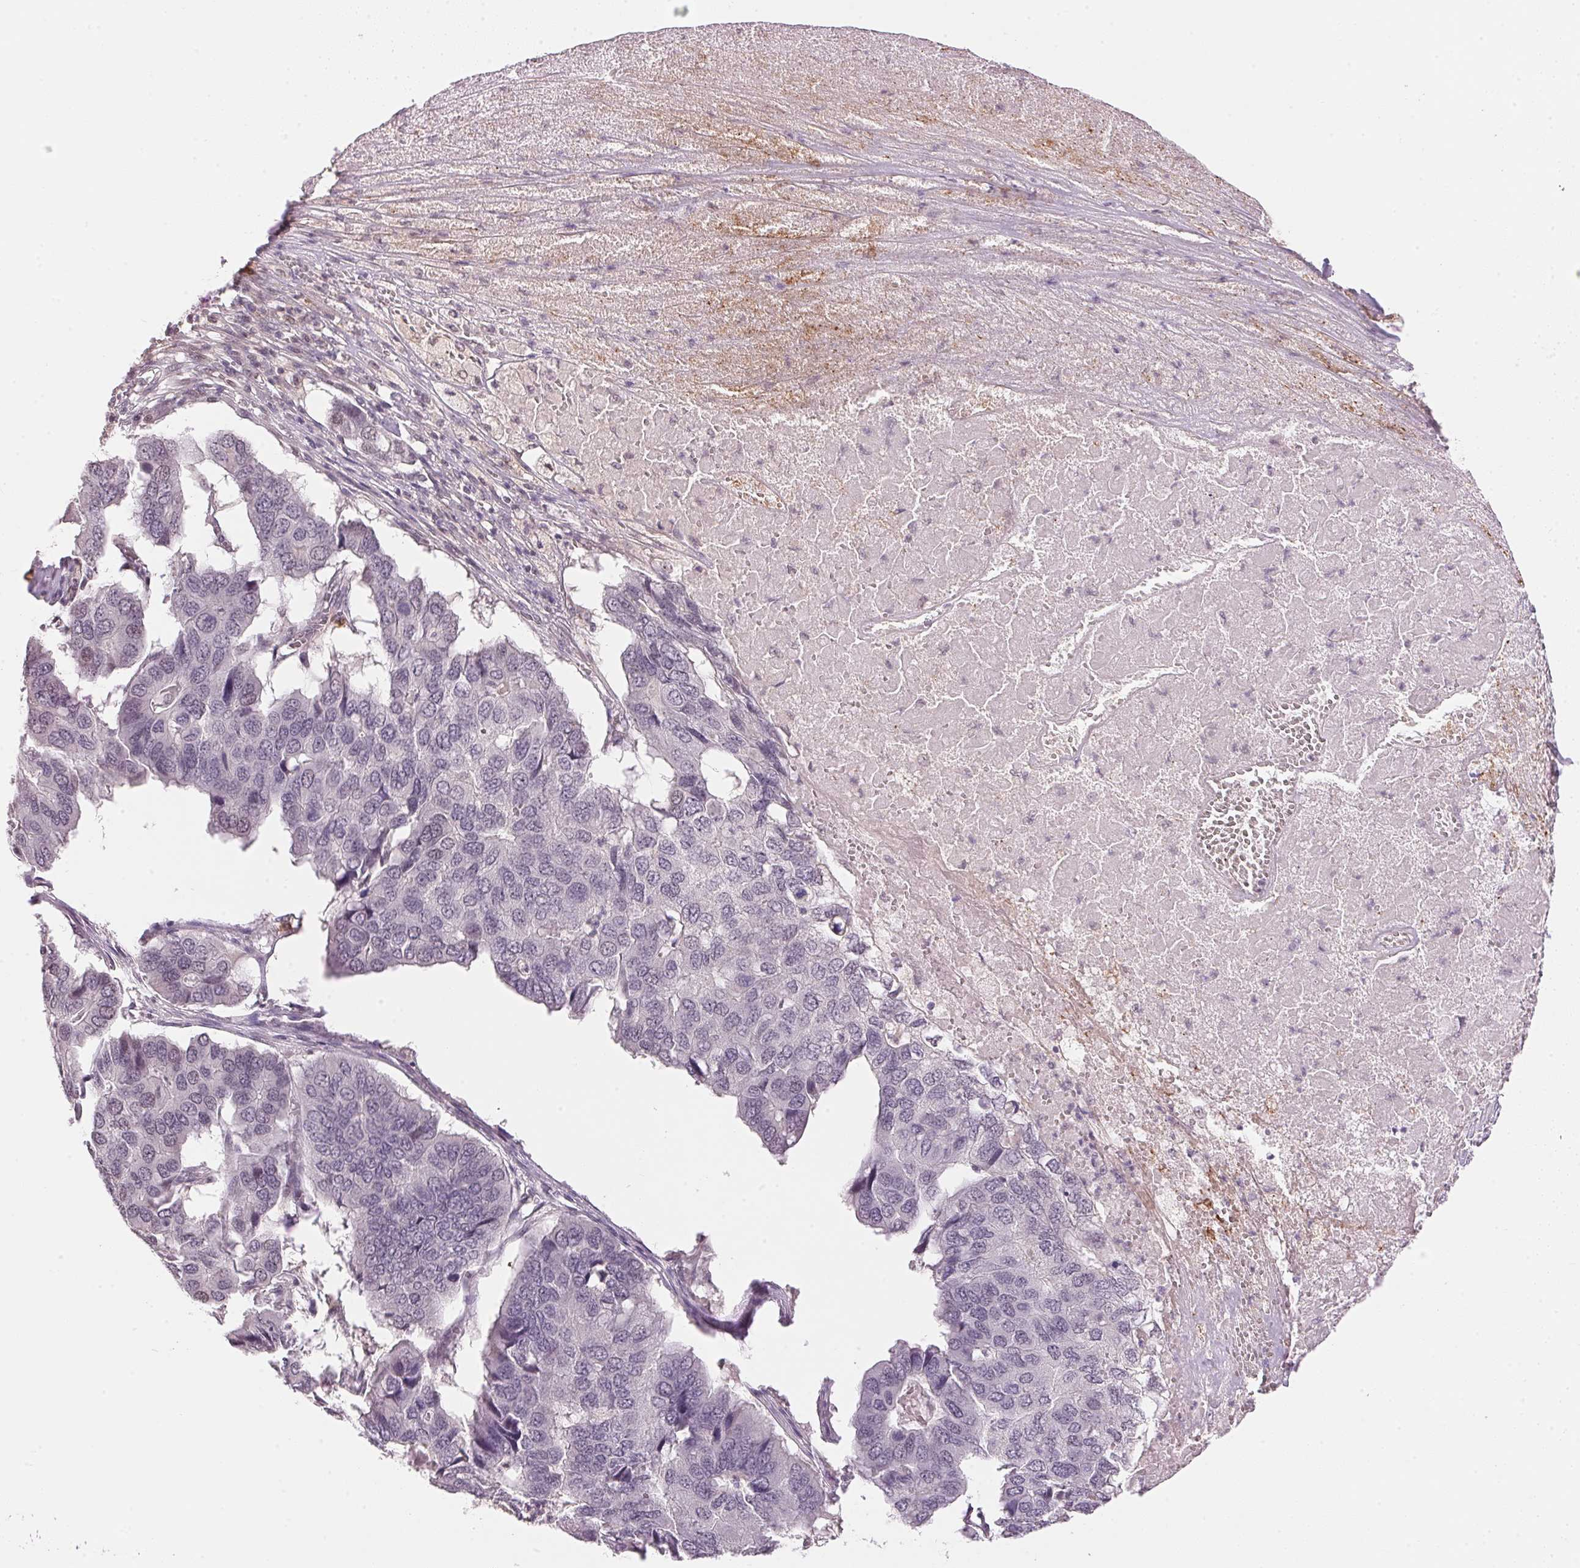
{"staining": {"intensity": "negative", "quantity": "none", "location": "none"}, "tissue": "pancreatic cancer", "cell_type": "Tumor cells", "image_type": "cancer", "snomed": [{"axis": "morphology", "description": "Adenocarcinoma, NOS"}, {"axis": "topography", "description": "Pancreas"}], "caption": "Micrograph shows no significant protein staining in tumor cells of pancreatic cancer. (IHC, brightfield microscopy, high magnification).", "gene": "FNDC4", "patient": {"sex": "male", "age": 50}}